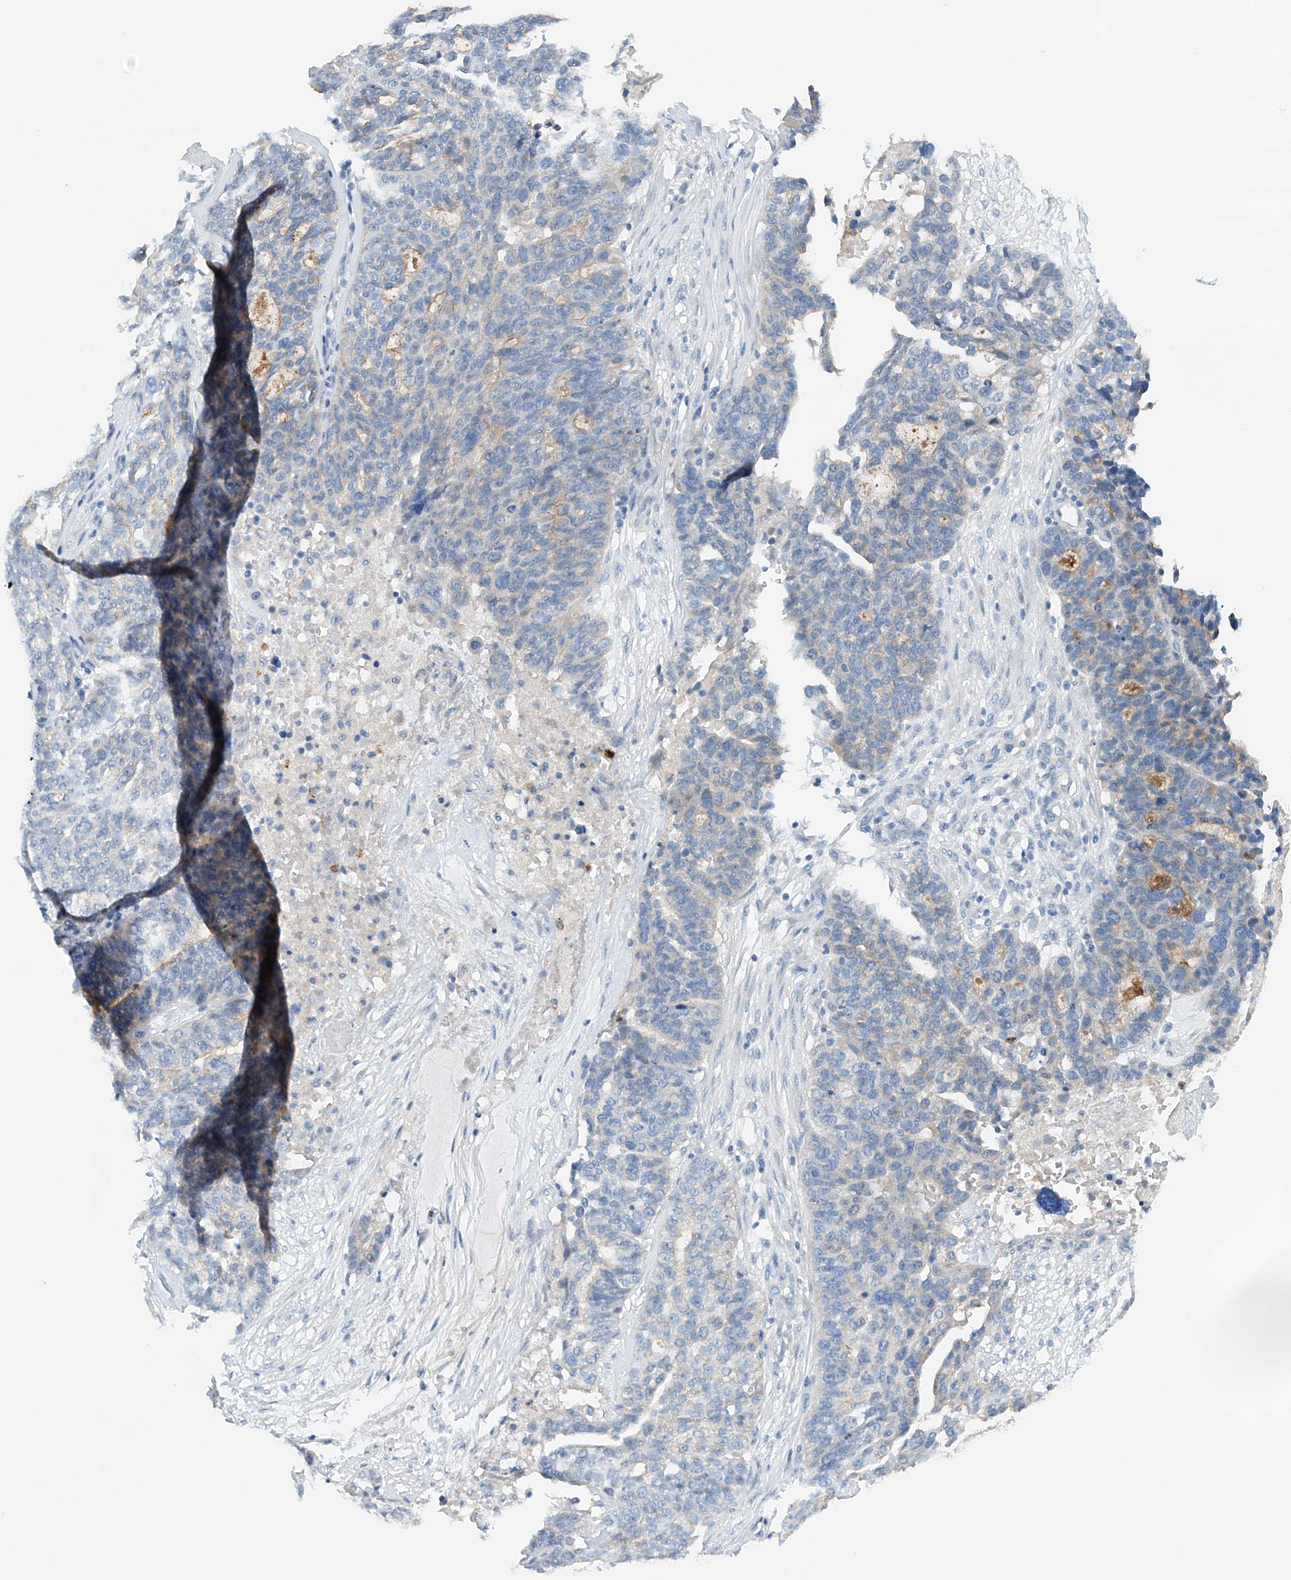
{"staining": {"intensity": "negative", "quantity": "none", "location": "none"}, "tissue": "ovarian cancer", "cell_type": "Tumor cells", "image_type": "cancer", "snomed": [{"axis": "morphology", "description": "Cystadenocarcinoma, serous, NOS"}, {"axis": "topography", "description": "Ovary"}], "caption": "IHC of serous cystadenocarcinoma (ovarian) displays no staining in tumor cells. (IHC, brightfield microscopy, high magnification).", "gene": "GPC4", "patient": {"sex": "female", "age": 59}}